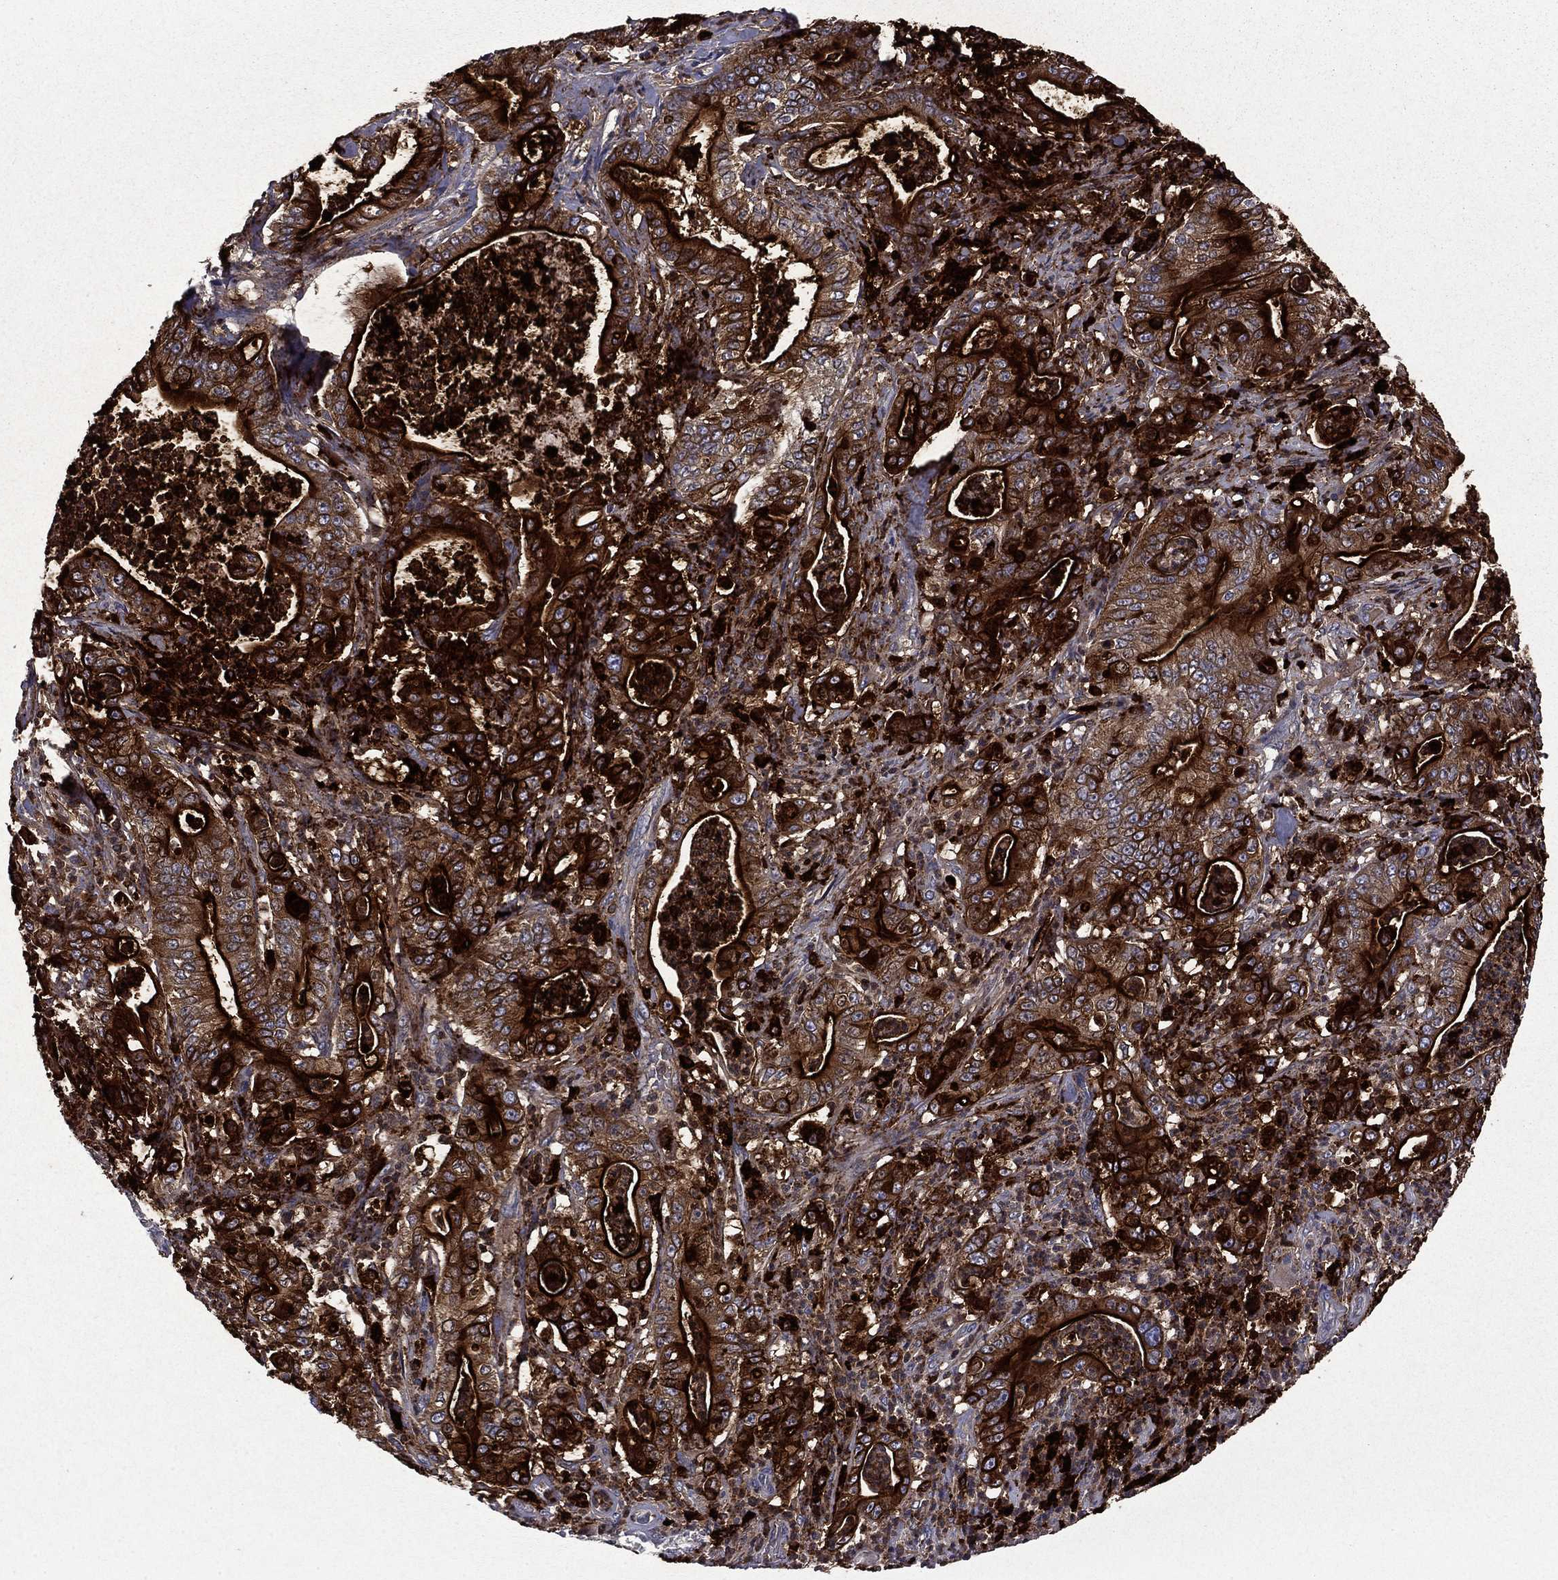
{"staining": {"intensity": "strong", "quantity": ">75%", "location": "cytoplasmic/membranous"}, "tissue": "pancreatic cancer", "cell_type": "Tumor cells", "image_type": "cancer", "snomed": [{"axis": "morphology", "description": "Adenocarcinoma, NOS"}, {"axis": "topography", "description": "Pancreas"}], "caption": "Protein staining shows strong cytoplasmic/membranous expression in about >75% of tumor cells in pancreatic cancer (adenocarcinoma). Using DAB (3,3'-diaminobenzidine) (brown) and hematoxylin (blue) stains, captured at high magnification using brightfield microscopy.", "gene": "CEACAM7", "patient": {"sex": "male", "age": 71}}